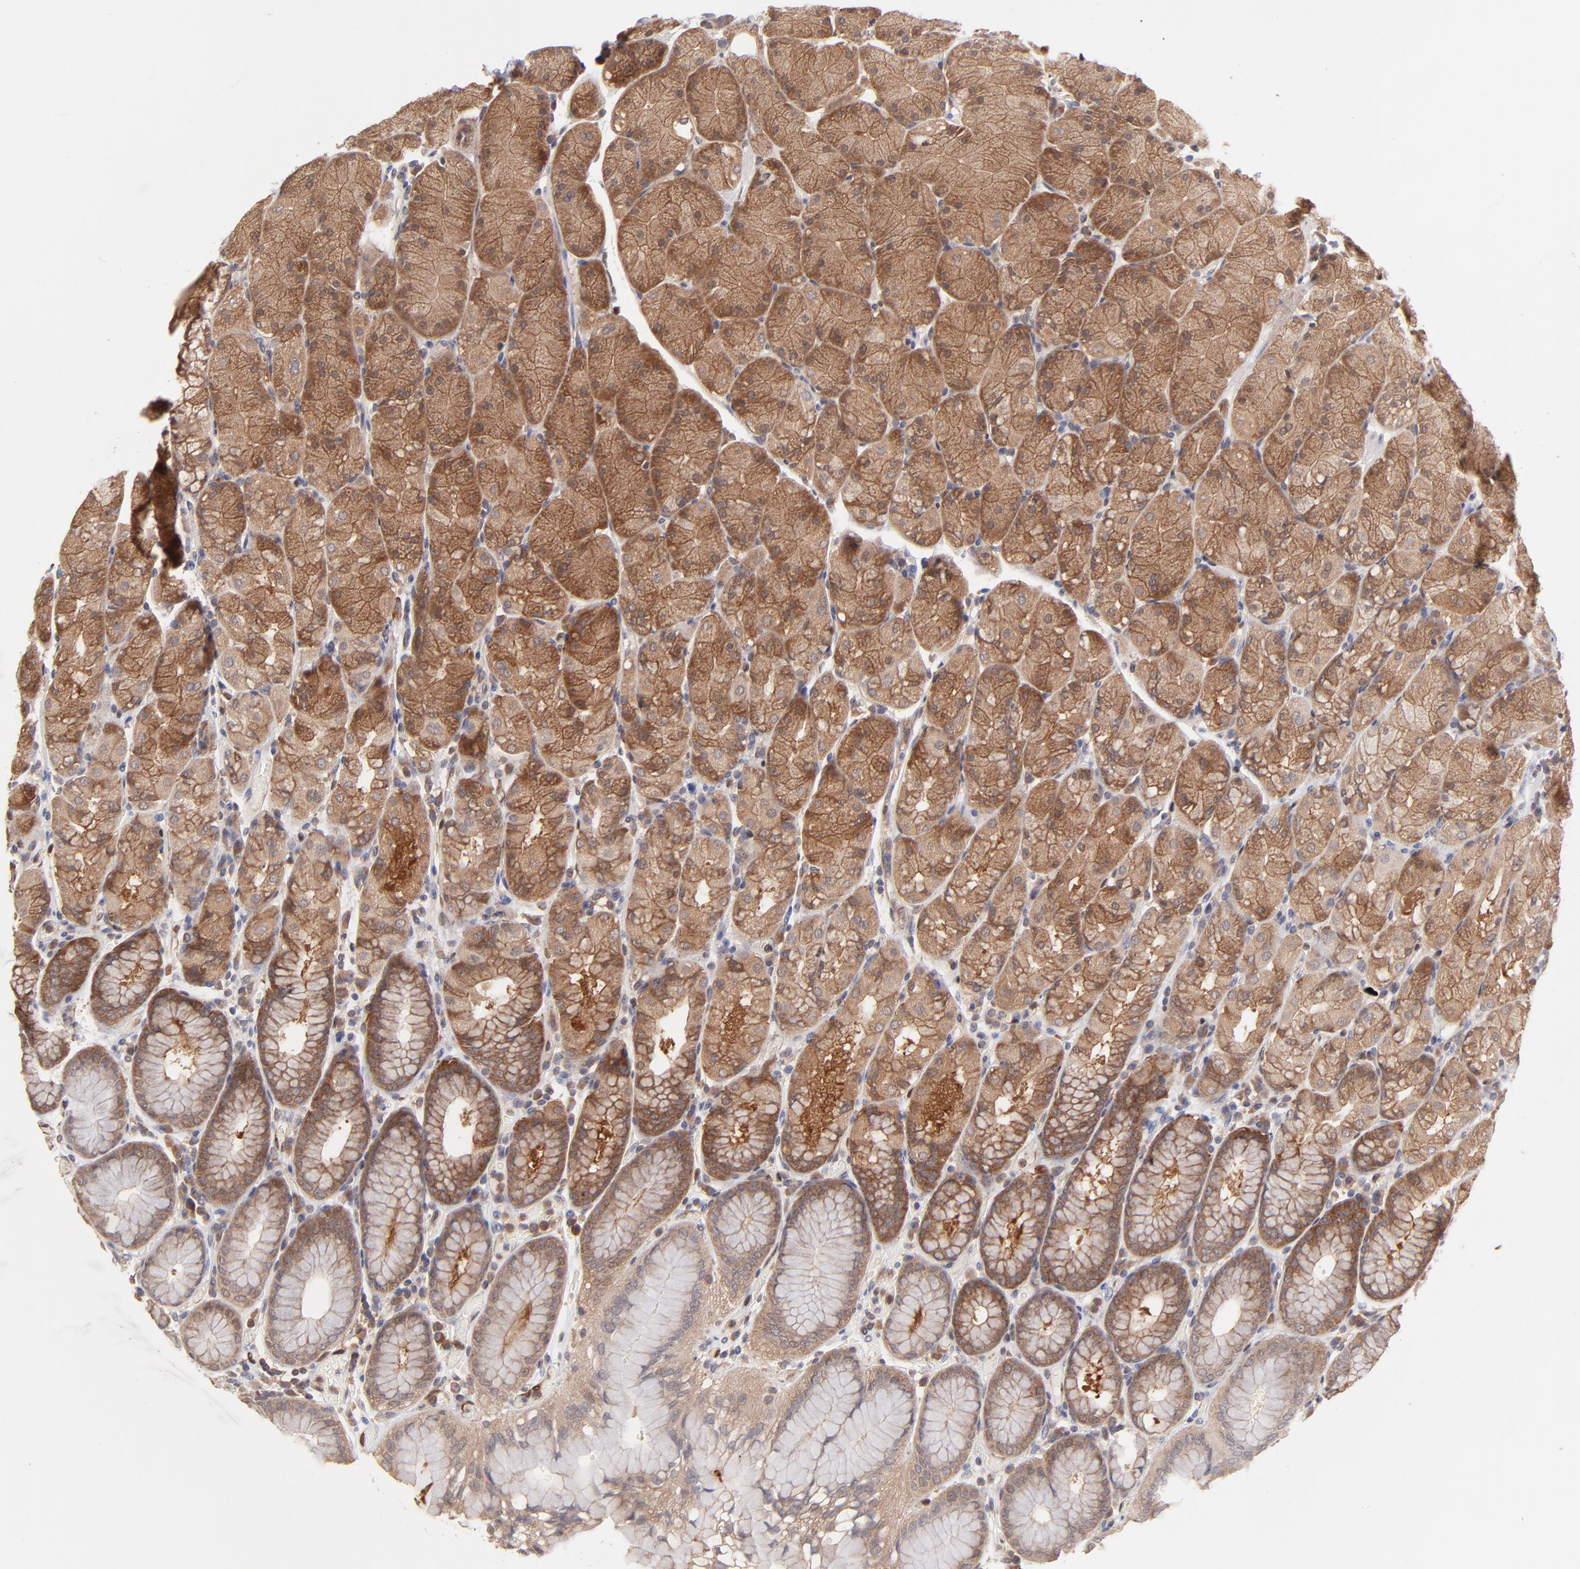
{"staining": {"intensity": "strong", "quantity": "25%-75%", "location": "cytoplasmic/membranous"}, "tissue": "stomach", "cell_type": "Glandular cells", "image_type": "normal", "snomed": [{"axis": "morphology", "description": "Normal tissue, NOS"}, {"axis": "topography", "description": "Stomach, upper"}, {"axis": "topography", "description": "Stomach"}], "caption": "A high-resolution histopathology image shows immunohistochemistry staining of benign stomach, which exhibits strong cytoplasmic/membranous expression in about 25%-75% of glandular cells. The protein of interest is shown in brown color, while the nuclei are stained blue.", "gene": "GART", "patient": {"sex": "male", "age": 76}}